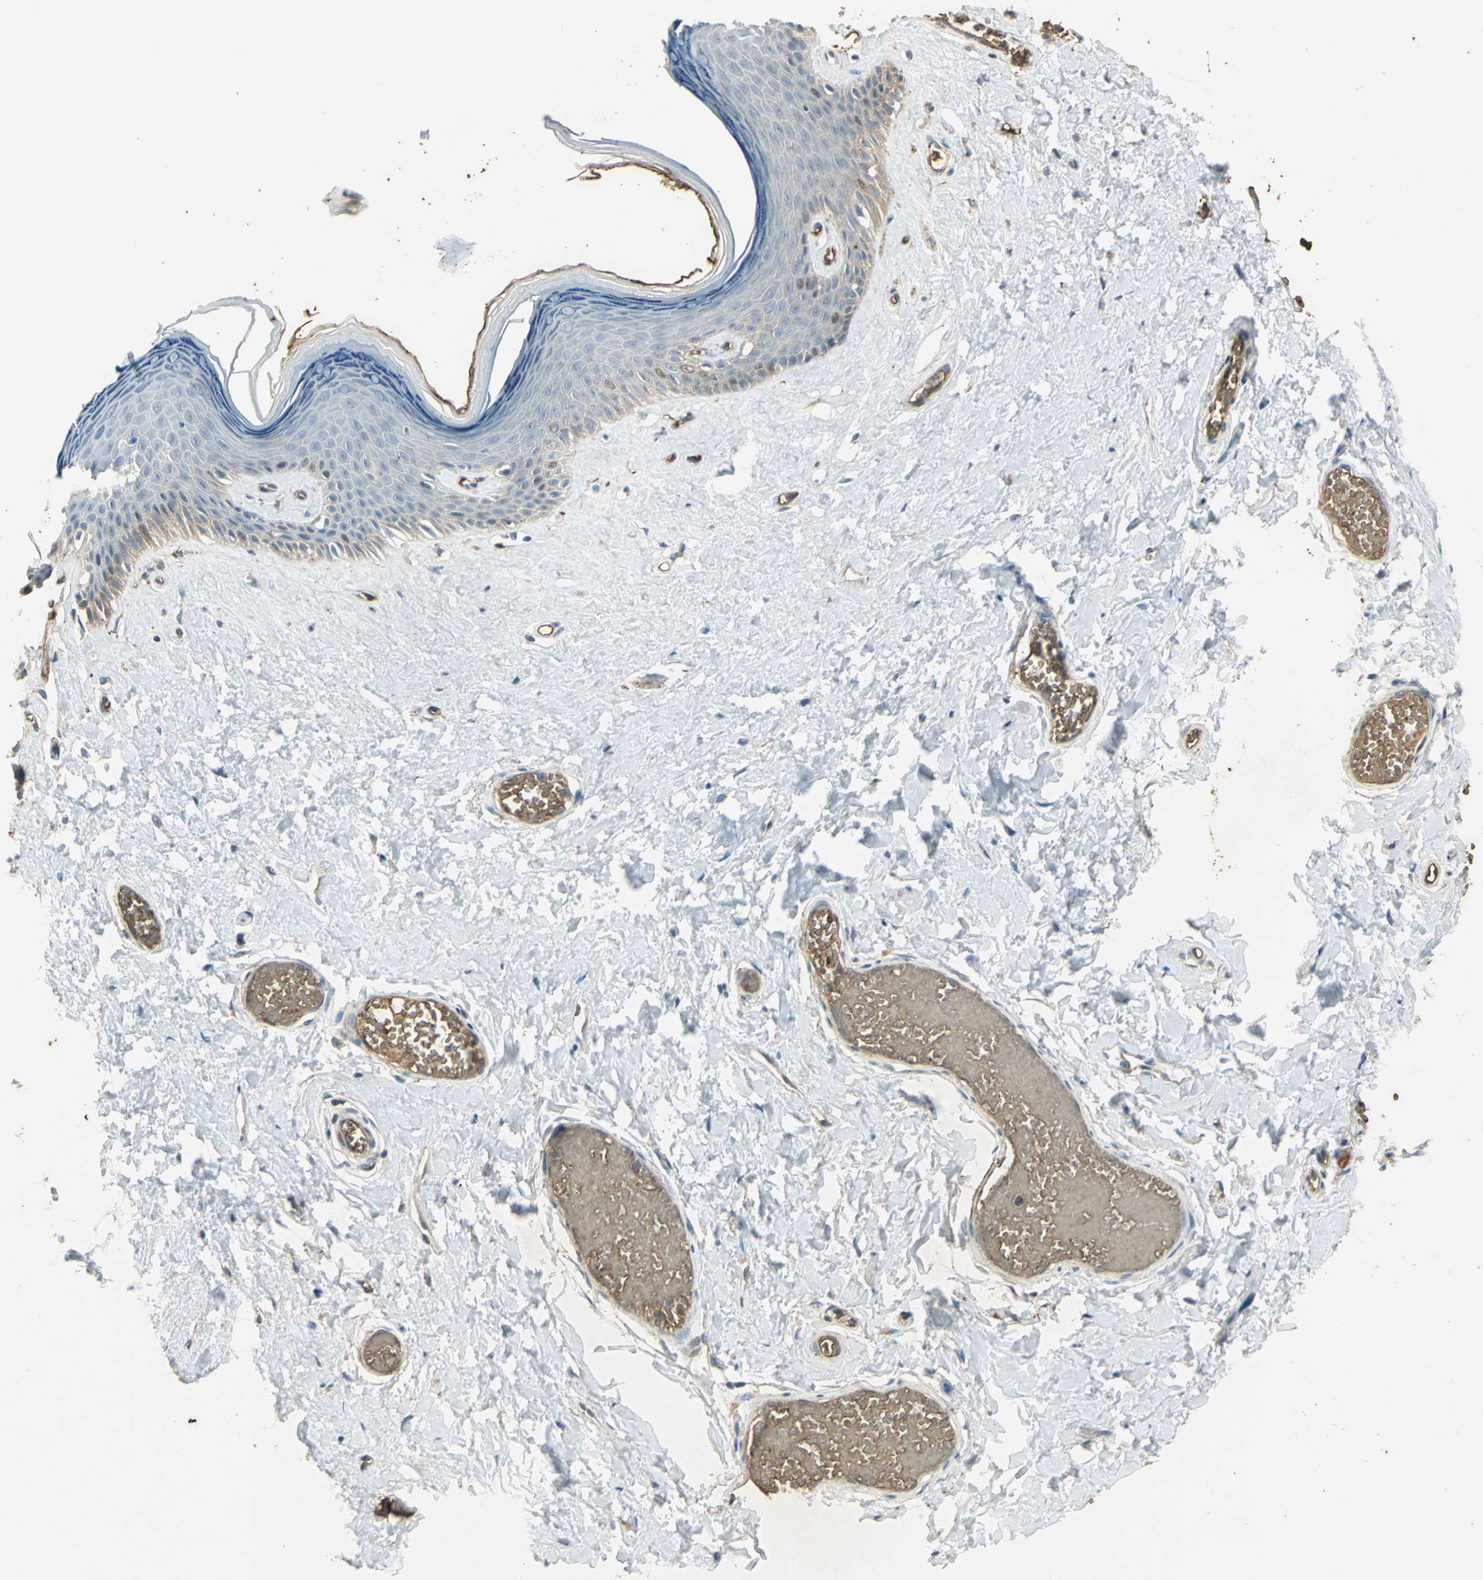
{"staining": {"intensity": "moderate", "quantity": "<25%", "location": "cytoplasmic/membranous"}, "tissue": "skin", "cell_type": "Epidermal cells", "image_type": "normal", "snomed": [{"axis": "morphology", "description": "Normal tissue, NOS"}, {"axis": "morphology", "description": "Inflammation, NOS"}, {"axis": "topography", "description": "Vulva"}], "caption": "This histopathology image shows IHC staining of normal human skin, with low moderate cytoplasmic/membranous staining in approximately <25% of epidermal cells.", "gene": "DDAH1", "patient": {"sex": "female", "age": 84}}